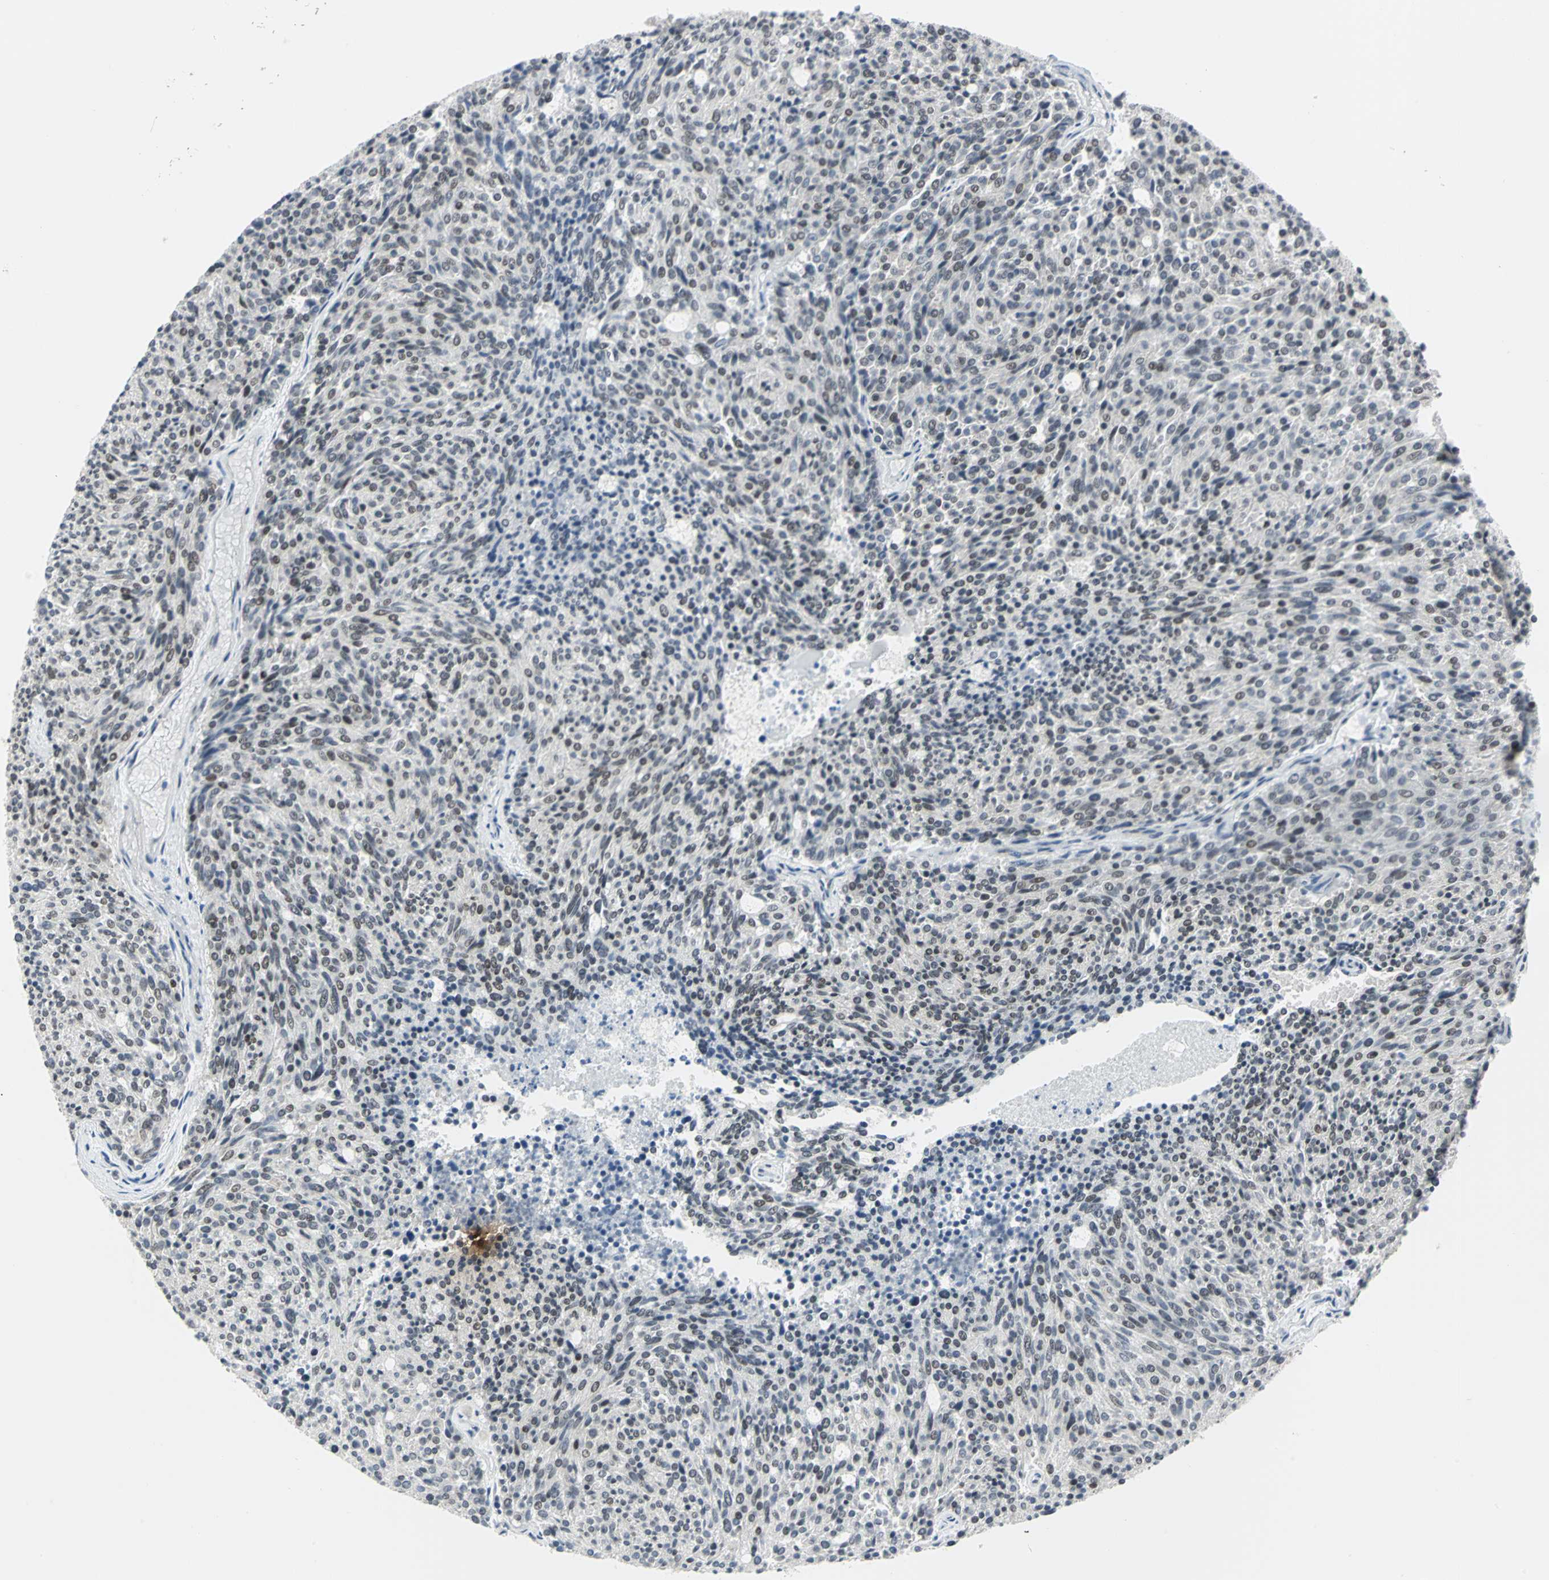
{"staining": {"intensity": "moderate", "quantity": ">75%", "location": "nuclear"}, "tissue": "carcinoid", "cell_type": "Tumor cells", "image_type": "cancer", "snomed": [{"axis": "morphology", "description": "Carcinoid, malignant, NOS"}, {"axis": "topography", "description": "Pancreas"}], "caption": "DAB immunohistochemical staining of human carcinoid displays moderate nuclear protein expression in about >75% of tumor cells.", "gene": "MEIS2", "patient": {"sex": "female", "age": 54}}